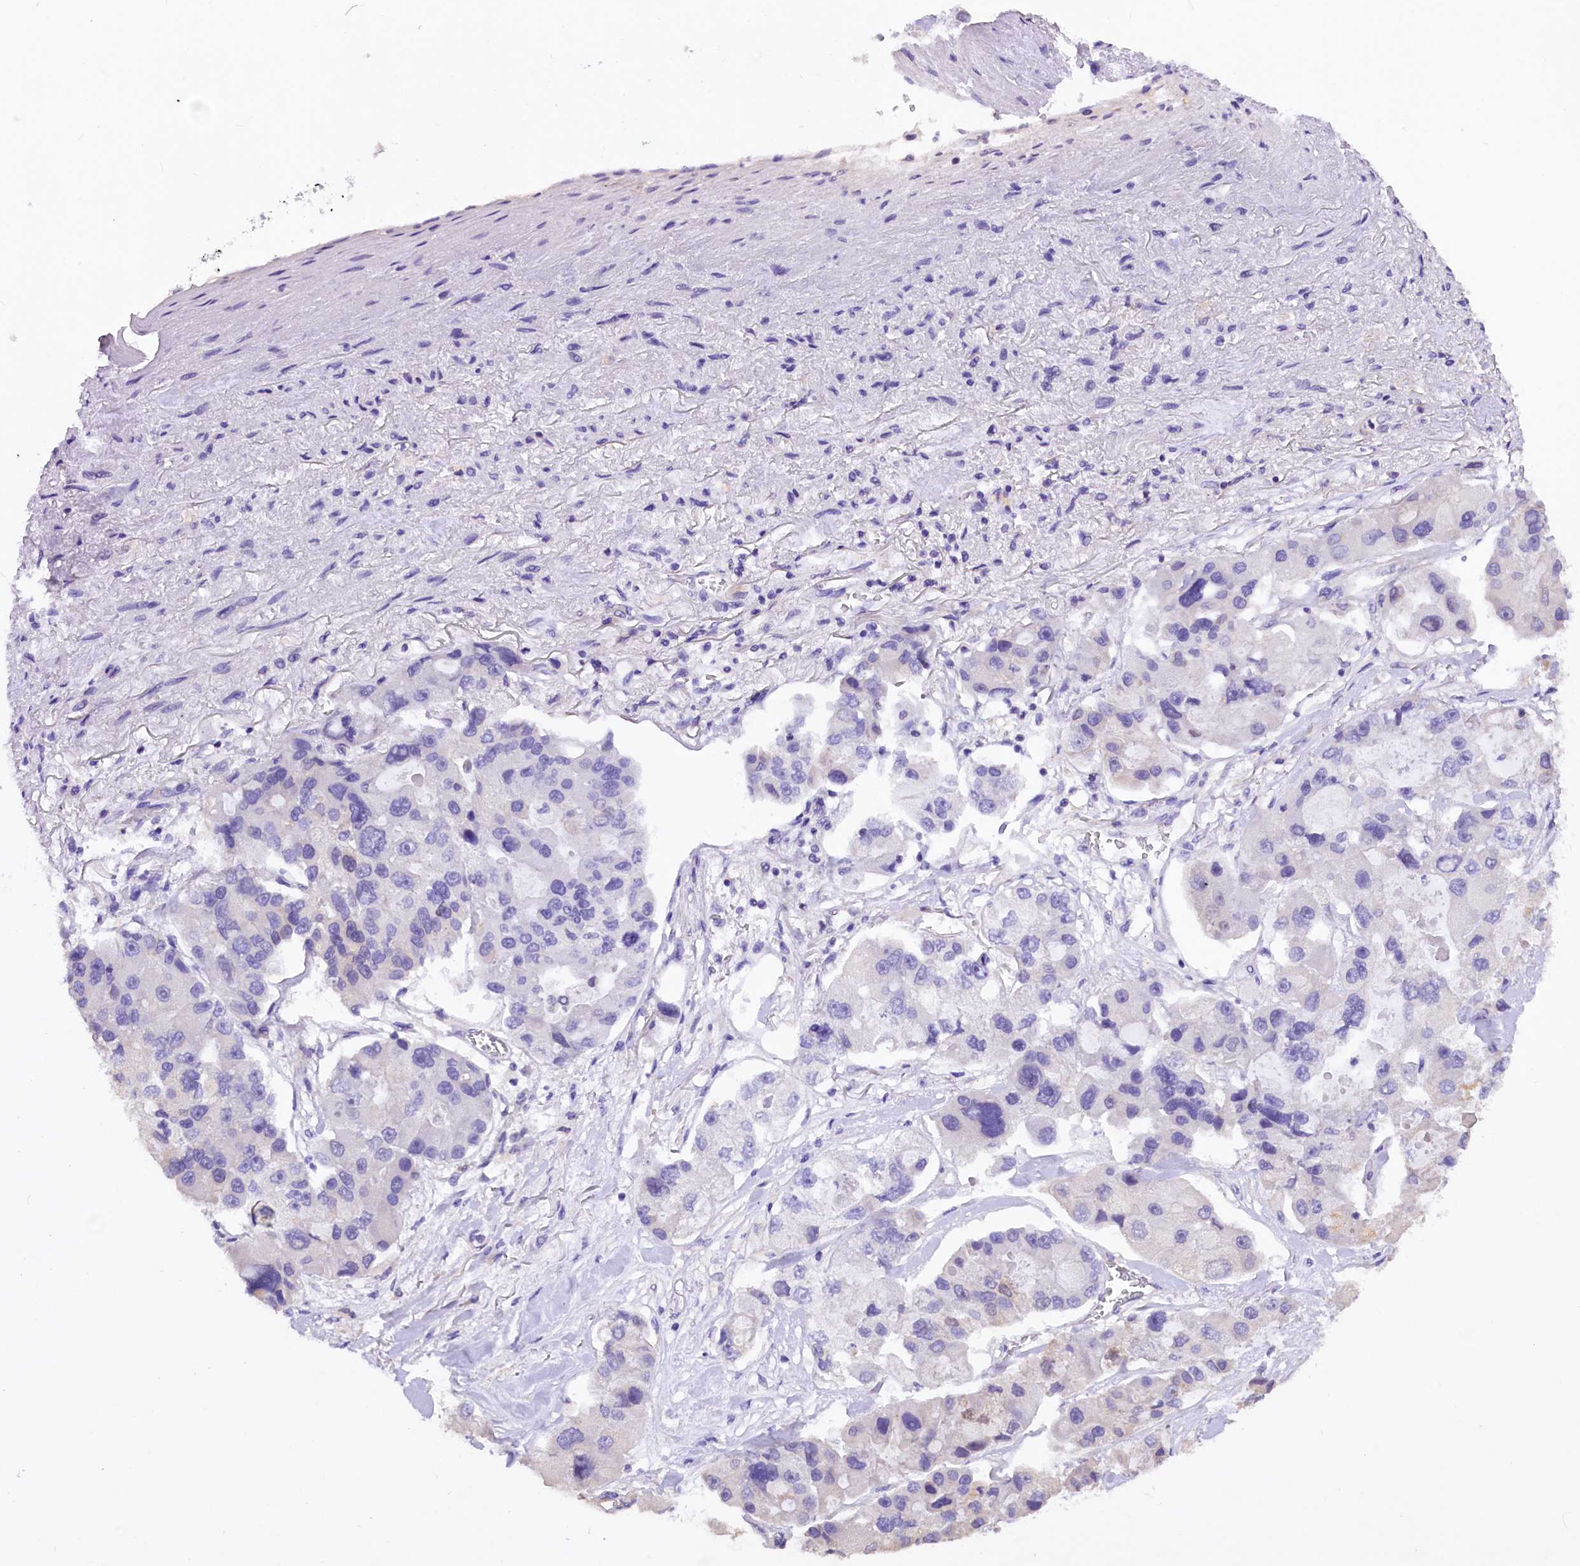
{"staining": {"intensity": "negative", "quantity": "none", "location": "none"}, "tissue": "lung cancer", "cell_type": "Tumor cells", "image_type": "cancer", "snomed": [{"axis": "morphology", "description": "Adenocarcinoma, NOS"}, {"axis": "topography", "description": "Lung"}], "caption": "A histopathology image of lung cancer (adenocarcinoma) stained for a protein exhibits no brown staining in tumor cells. (DAB immunohistochemistry, high magnification).", "gene": "AP3B2", "patient": {"sex": "female", "age": 54}}